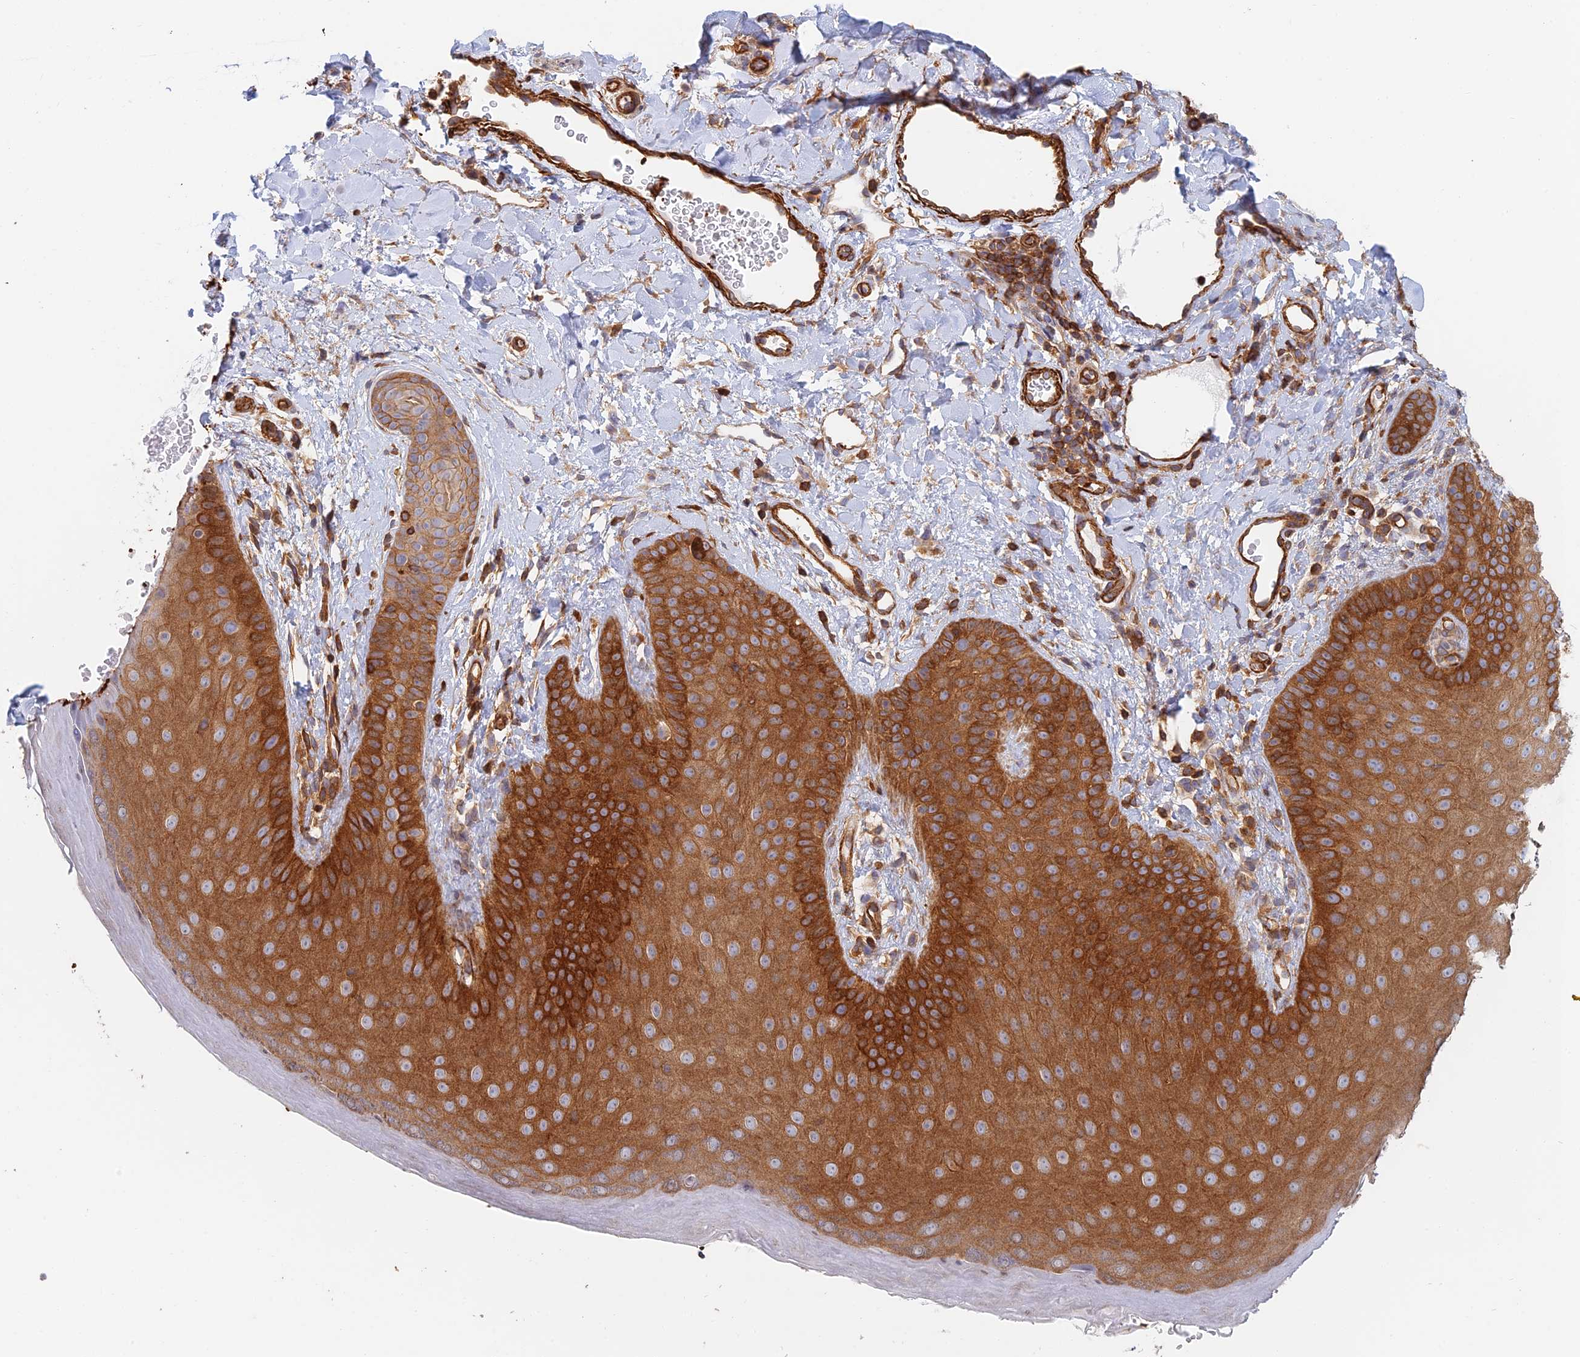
{"staining": {"intensity": "strong", "quantity": ">75%", "location": "cytoplasmic/membranous"}, "tissue": "skin", "cell_type": "Epidermal cells", "image_type": "normal", "snomed": [{"axis": "morphology", "description": "Normal tissue, NOS"}, {"axis": "morphology", "description": "Neoplasm, malignant, NOS"}, {"axis": "topography", "description": "Anal"}], "caption": "Strong cytoplasmic/membranous expression is seen in about >75% of epidermal cells in normal skin. (brown staining indicates protein expression, while blue staining denotes nuclei).", "gene": "PAK4", "patient": {"sex": "male", "age": 47}}